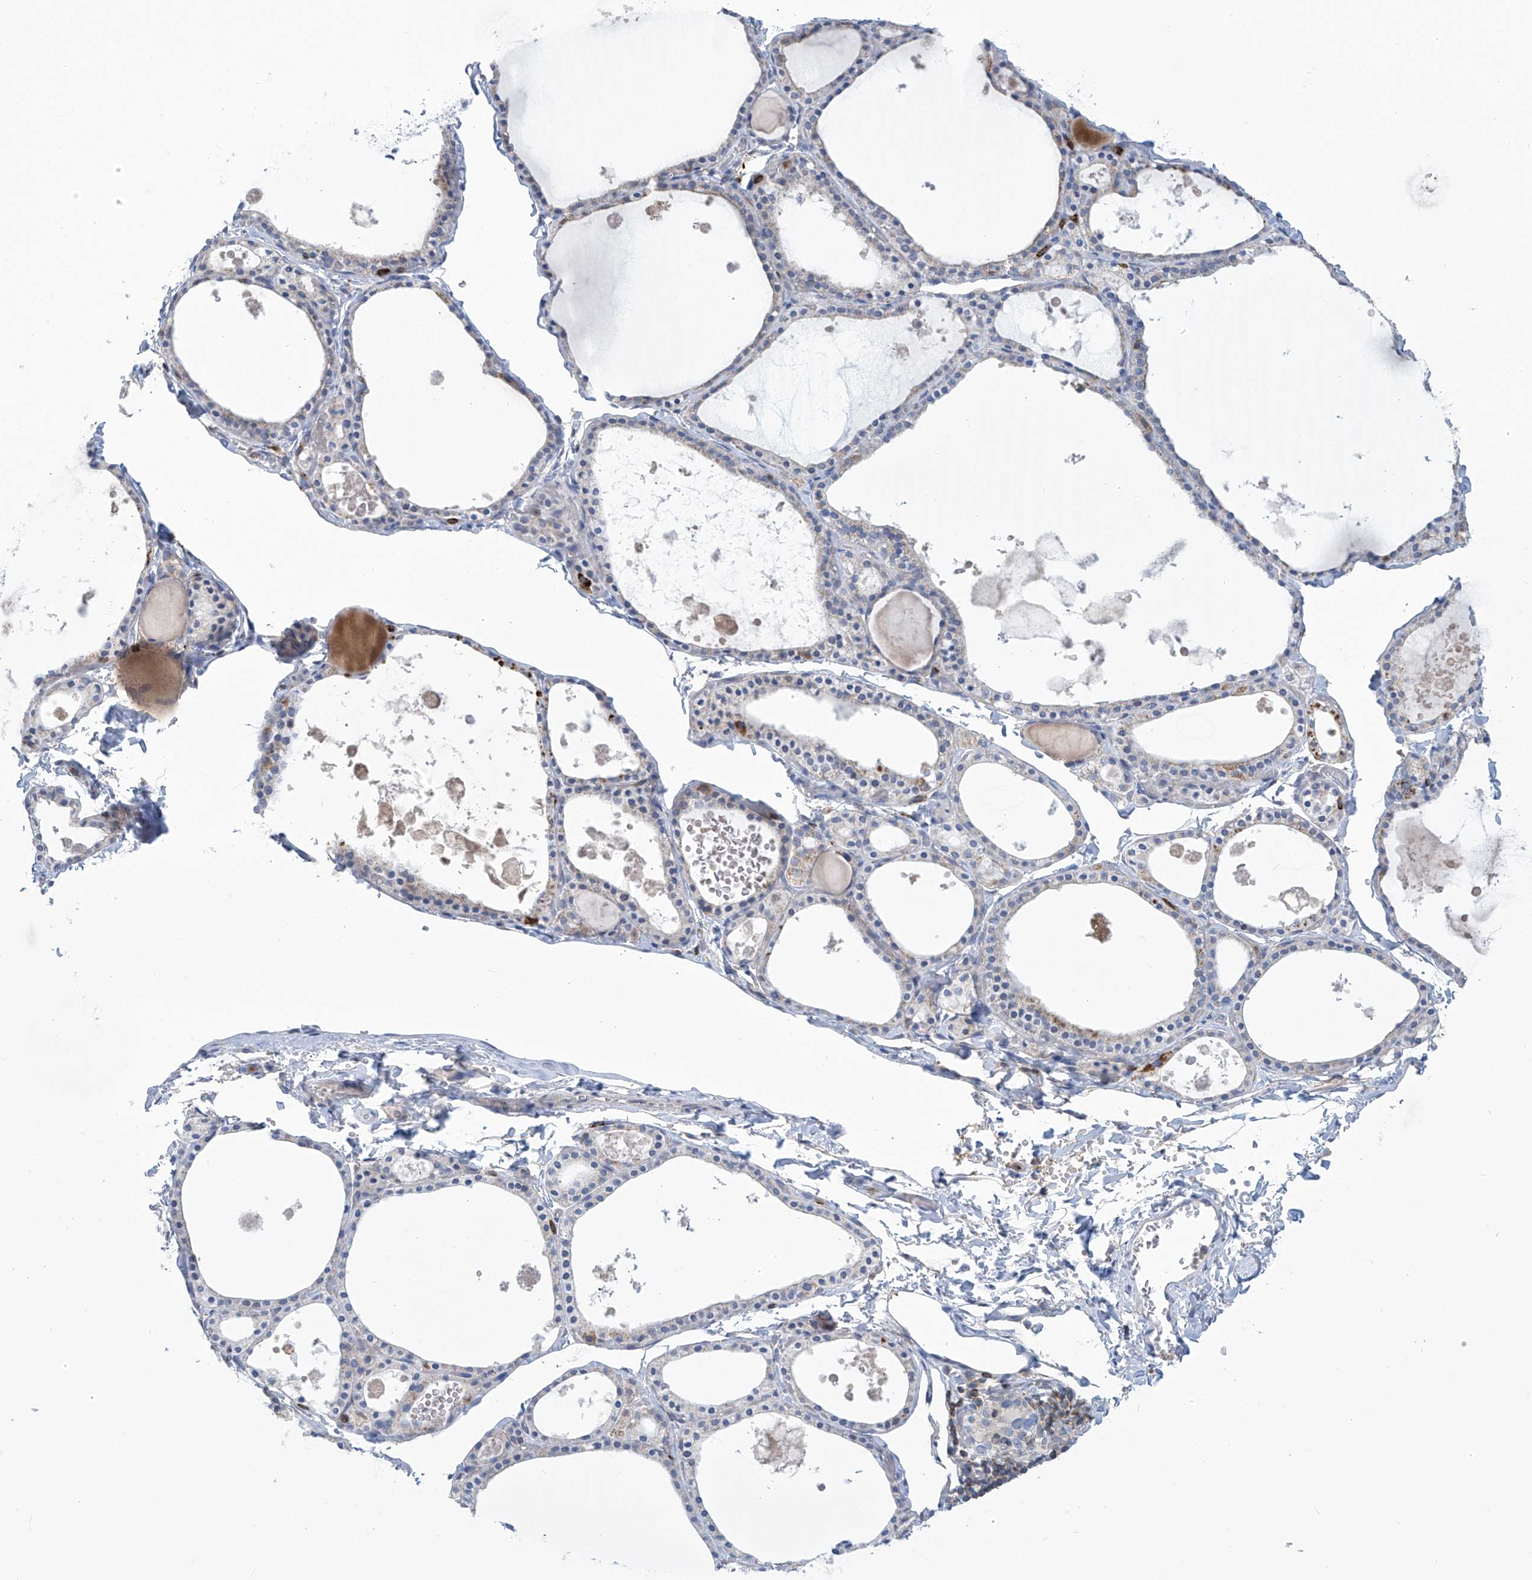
{"staining": {"intensity": "negative", "quantity": "none", "location": "none"}, "tissue": "thyroid gland", "cell_type": "Glandular cells", "image_type": "normal", "snomed": [{"axis": "morphology", "description": "Normal tissue, NOS"}, {"axis": "topography", "description": "Thyroid gland"}], "caption": "Immunohistochemistry micrograph of normal thyroid gland stained for a protein (brown), which exhibits no positivity in glandular cells.", "gene": "IBA57", "patient": {"sex": "male", "age": 56}}